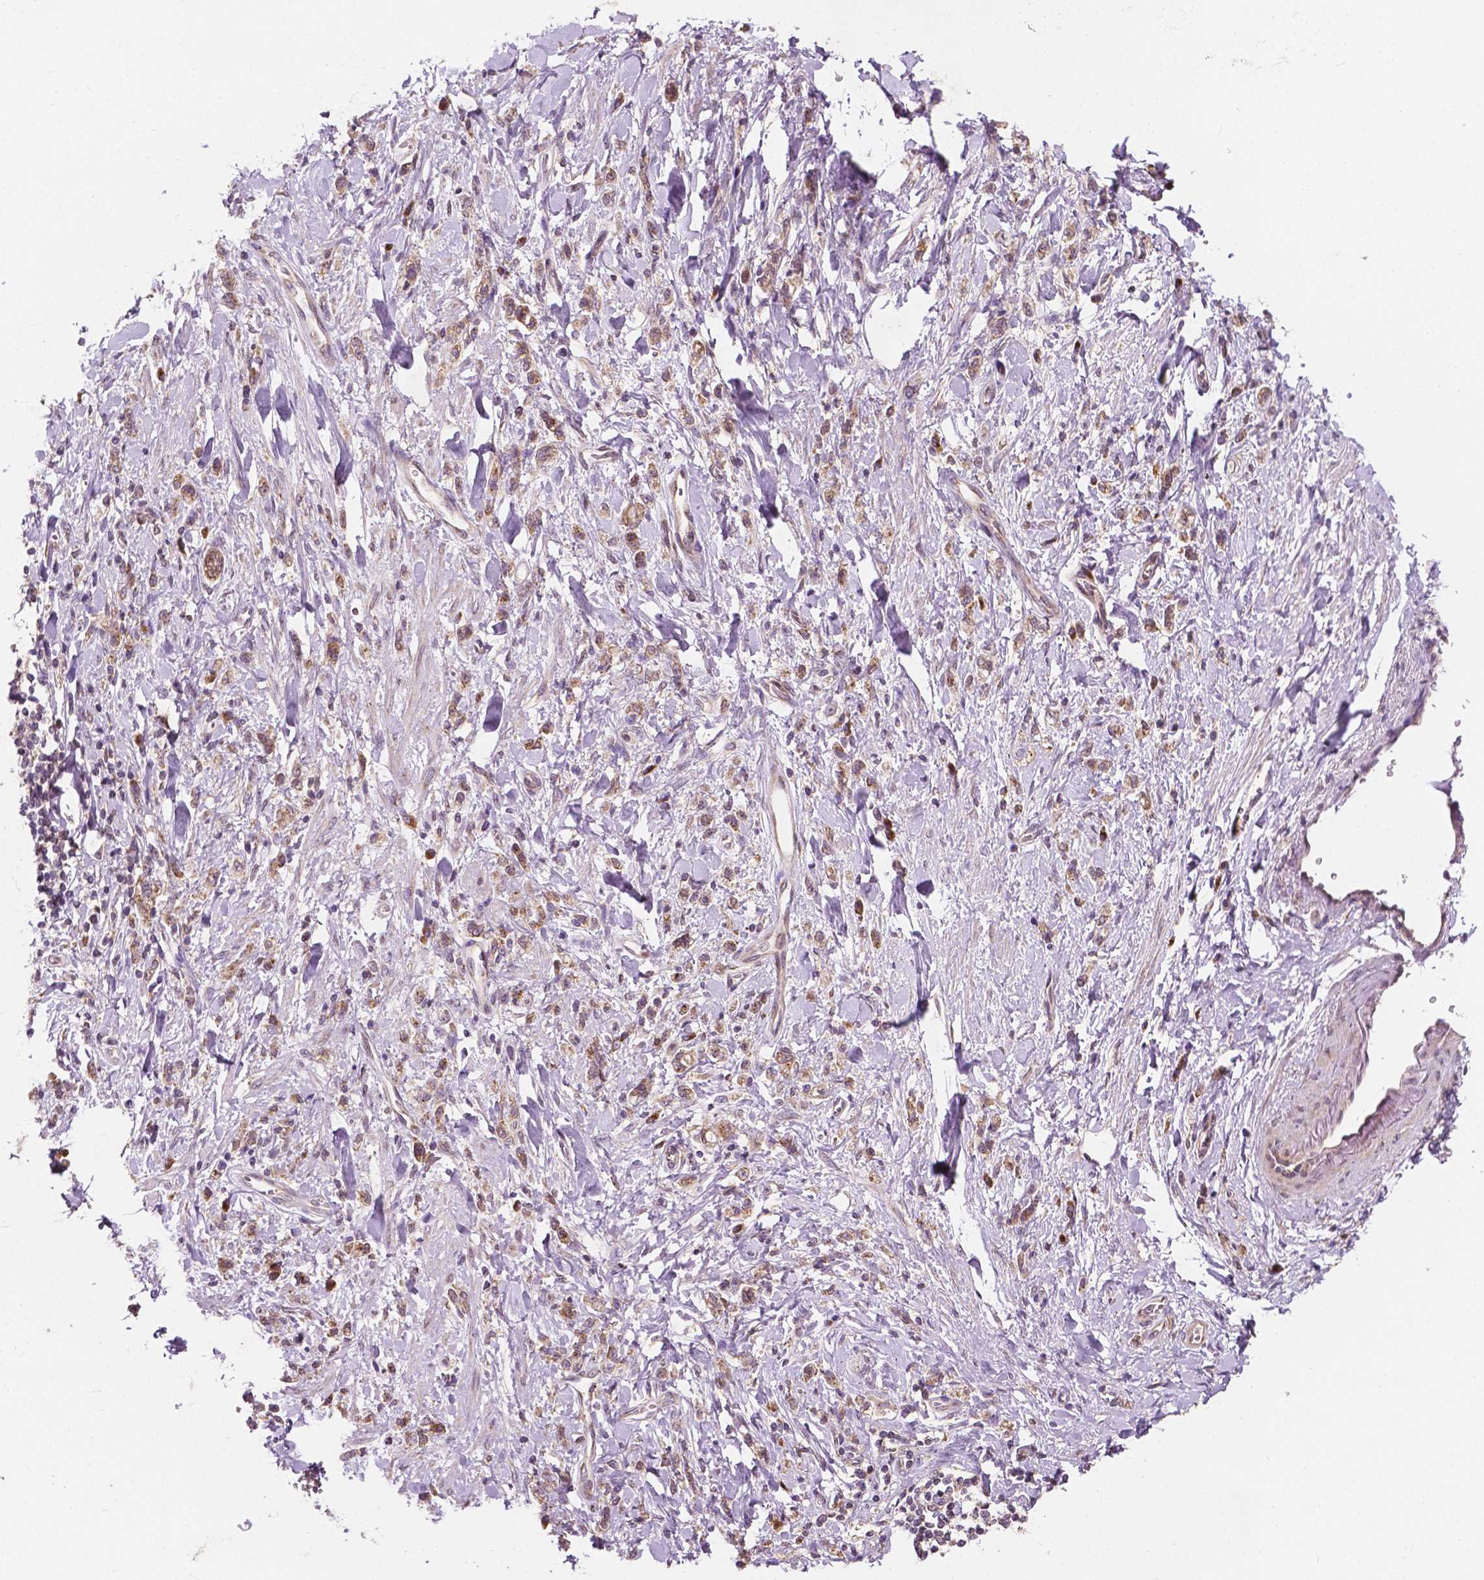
{"staining": {"intensity": "moderate", "quantity": ">75%", "location": "cytoplasmic/membranous"}, "tissue": "stomach cancer", "cell_type": "Tumor cells", "image_type": "cancer", "snomed": [{"axis": "morphology", "description": "Adenocarcinoma, NOS"}, {"axis": "topography", "description": "Stomach"}], "caption": "This is a histology image of immunohistochemistry (IHC) staining of stomach cancer (adenocarcinoma), which shows moderate expression in the cytoplasmic/membranous of tumor cells.", "gene": "EBAG9", "patient": {"sex": "male", "age": 77}}